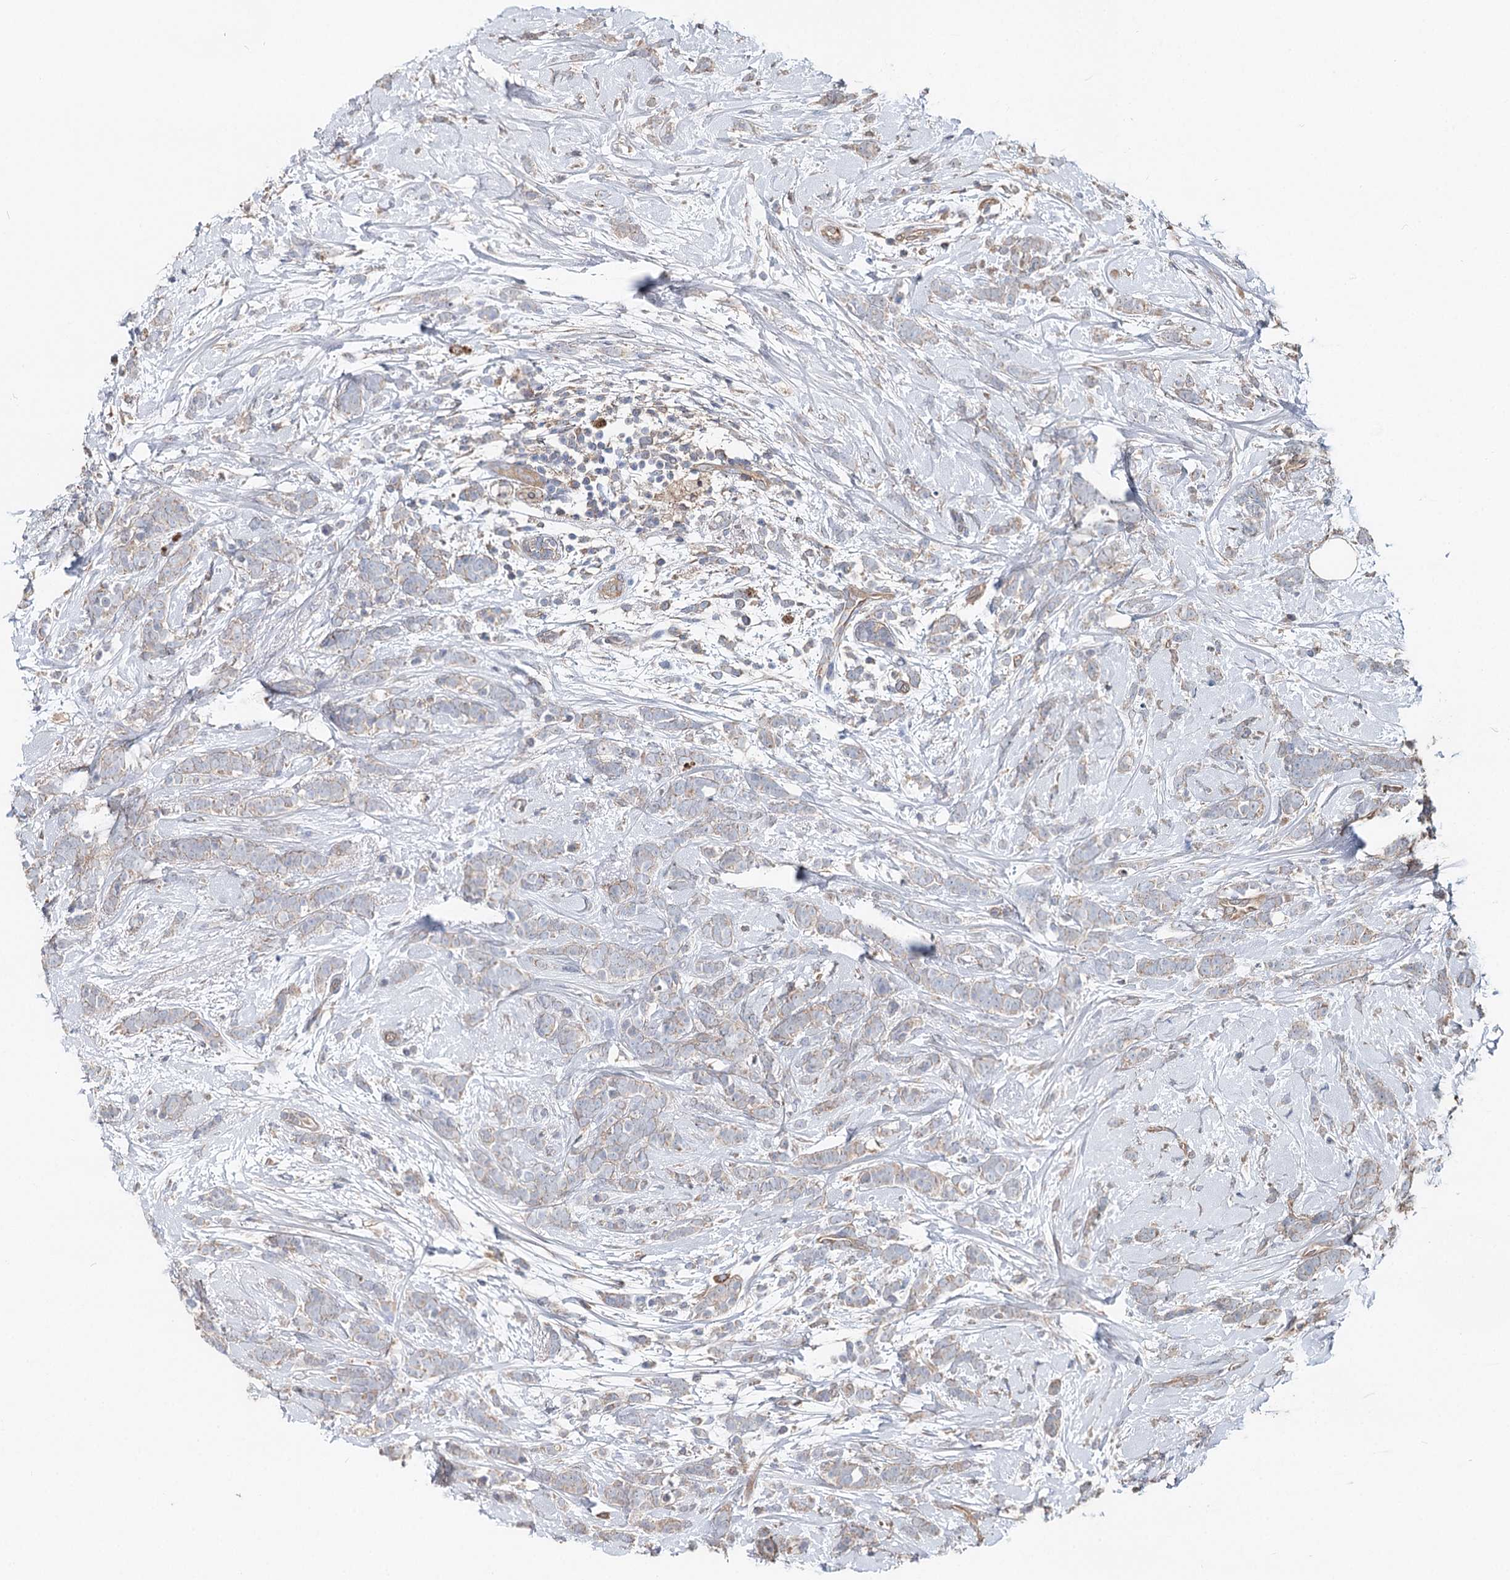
{"staining": {"intensity": "weak", "quantity": "<25%", "location": "cytoplasmic/membranous"}, "tissue": "breast cancer", "cell_type": "Tumor cells", "image_type": "cancer", "snomed": [{"axis": "morphology", "description": "Lobular carcinoma"}, {"axis": "topography", "description": "Breast"}], "caption": "DAB immunohistochemical staining of lobular carcinoma (breast) shows no significant staining in tumor cells.", "gene": "SPART", "patient": {"sex": "female", "age": 58}}